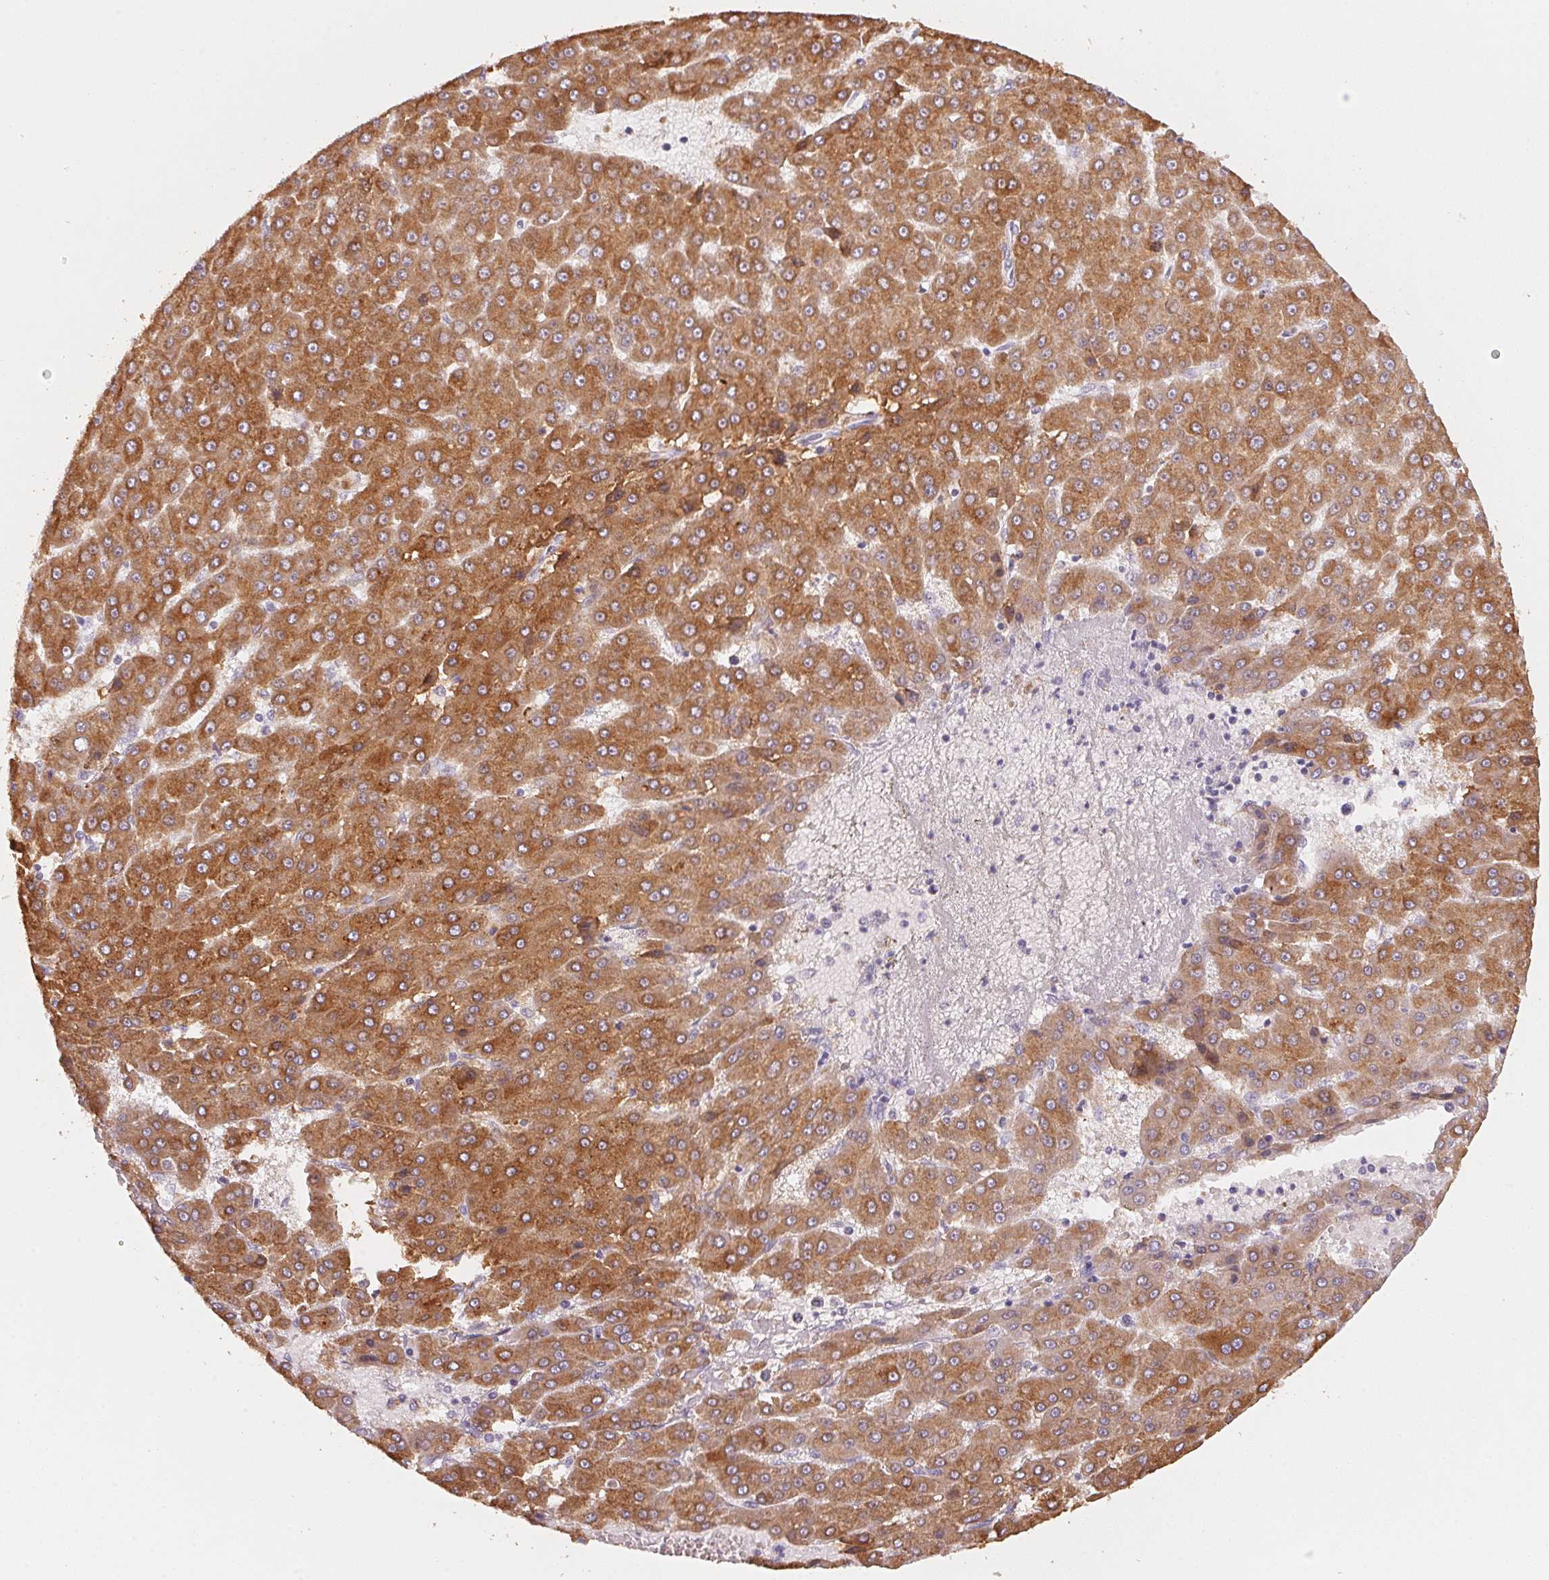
{"staining": {"intensity": "moderate", "quantity": ">75%", "location": "cytoplasmic/membranous"}, "tissue": "liver cancer", "cell_type": "Tumor cells", "image_type": "cancer", "snomed": [{"axis": "morphology", "description": "Carcinoma, Hepatocellular, NOS"}, {"axis": "topography", "description": "Liver"}], "caption": "Immunohistochemical staining of liver hepatocellular carcinoma demonstrates moderate cytoplasmic/membranous protein expression in approximately >75% of tumor cells.", "gene": "TREH", "patient": {"sex": "male", "age": 78}}